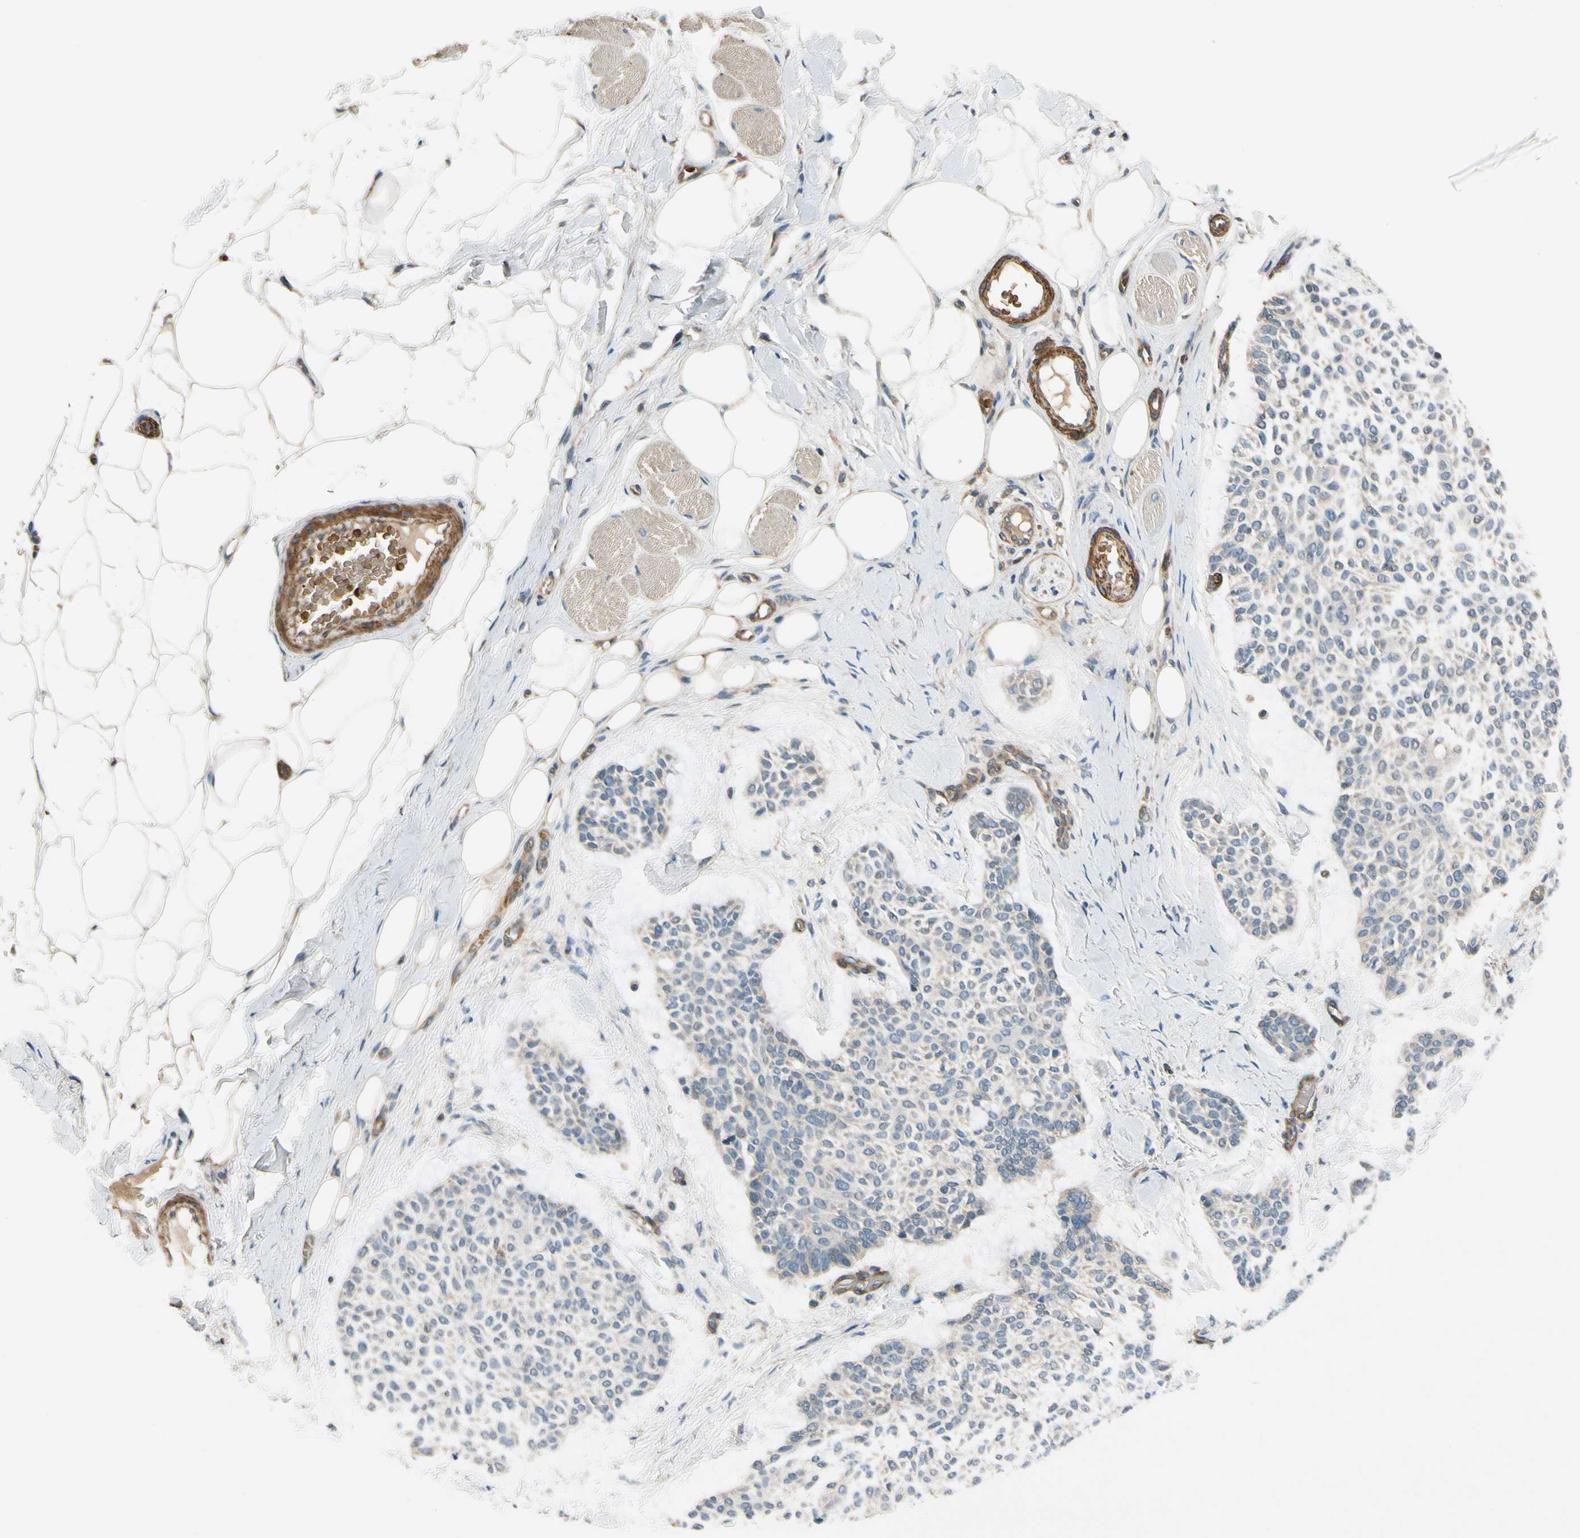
{"staining": {"intensity": "negative", "quantity": "none", "location": "none"}, "tissue": "skin cancer", "cell_type": "Tumor cells", "image_type": "cancer", "snomed": [{"axis": "morphology", "description": "Normal tissue, NOS"}, {"axis": "morphology", "description": "Basal cell carcinoma"}, {"axis": "topography", "description": "Skin"}], "caption": "DAB (3,3'-diaminobenzidine) immunohistochemical staining of skin basal cell carcinoma exhibits no significant expression in tumor cells. (DAB (3,3'-diaminobenzidine) immunohistochemistry (IHC) with hematoxylin counter stain).", "gene": "MST1R", "patient": {"sex": "female", "age": 70}}